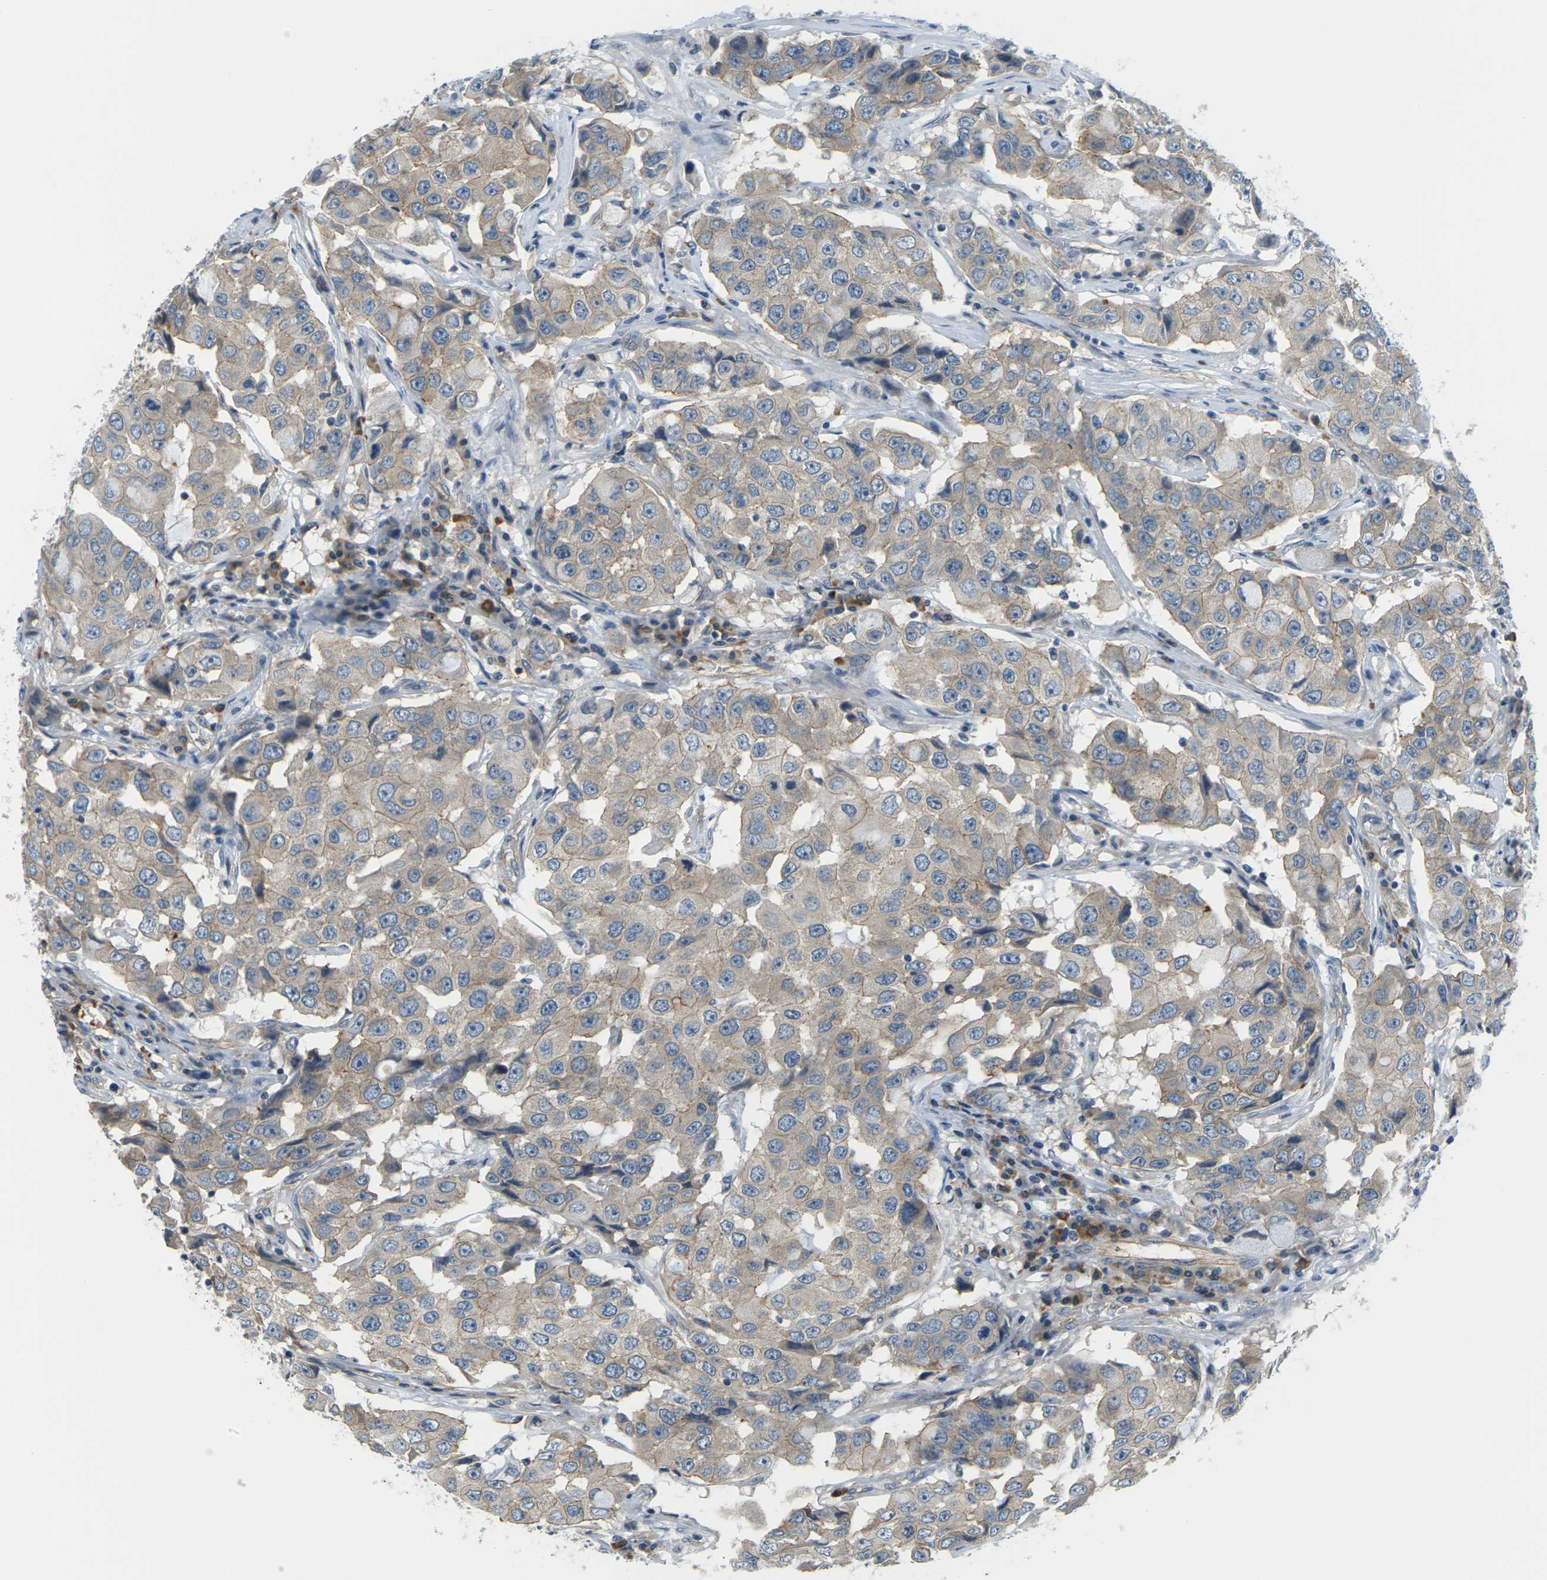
{"staining": {"intensity": "weak", "quantity": ">75%", "location": "cytoplasmic/membranous"}, "tissue": "breast cancer", "cell_type": "Tumor cells", "image_type": "cancer", "snomed": [{"axis": "morphology", "description": "Duct carcinoma"}, {"axis": "topography", "description": "Breast"}], "caption": "This image reveals IHC staining of human breast cancer, with low weak cytoplasmic/membranous staining in approximately >75% of tumor cells.", "gene": "SLC13A3", "patient": {"sex": "female", "age": 27}}